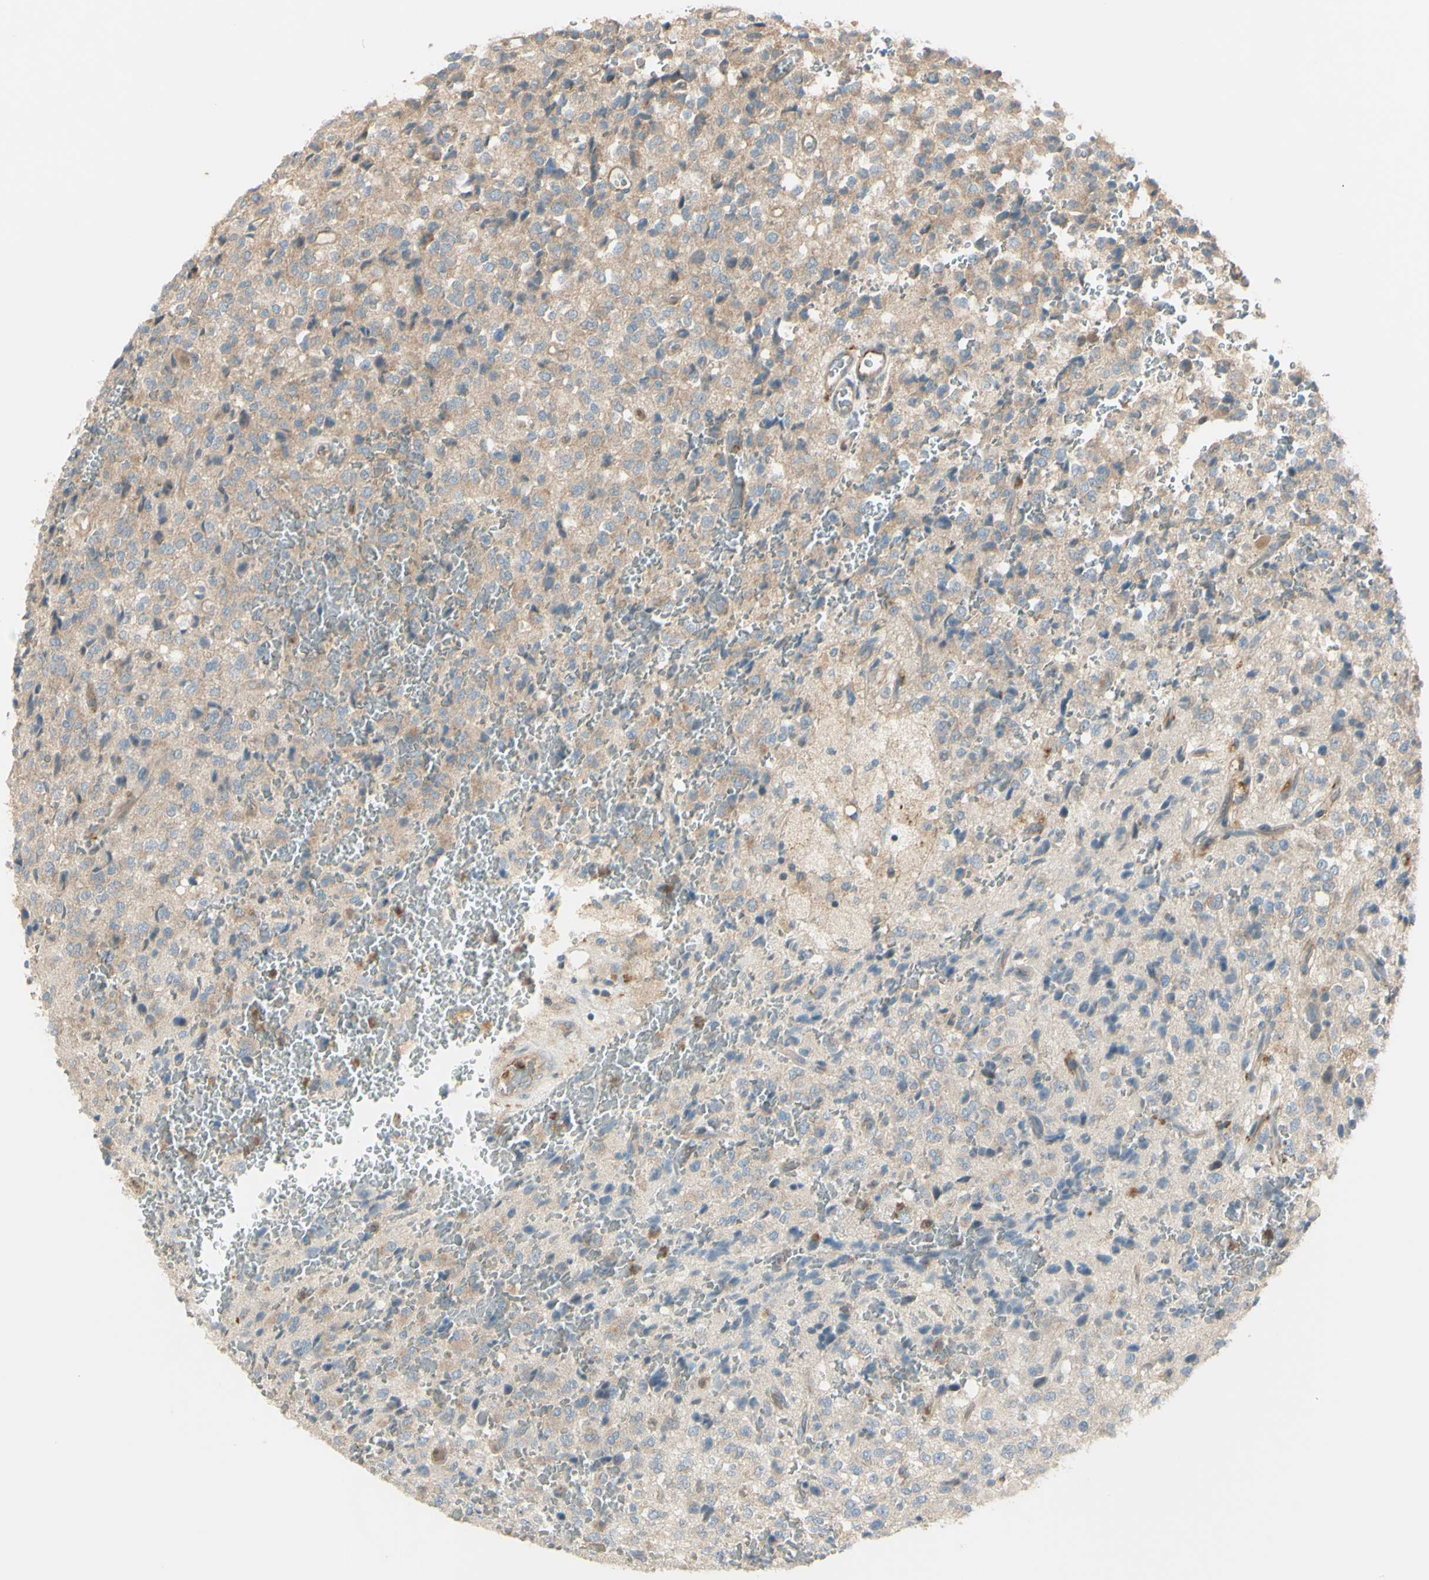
{"staining": {"intensity": "weak", "quantity": "25%-75%", "location": "cytoplasmic/membranous"}, "tissue": "glioma", "cell_type": "Tumor cells", "image_type": "cancer", "snomed": [{"axis": "morphology", "description": "Glioma, malignant, High grade"}, {"axis": "topography", "description": "pancreas cauda"}], "caption": "Glioma stained for a protein reveals weak cytoplasmic/membranous positivity in tumor cells. (IHC, brightfield microscopy, high magnification).", "gene": "LMTK2", "patient": {"sex": "male", "age": 60}}